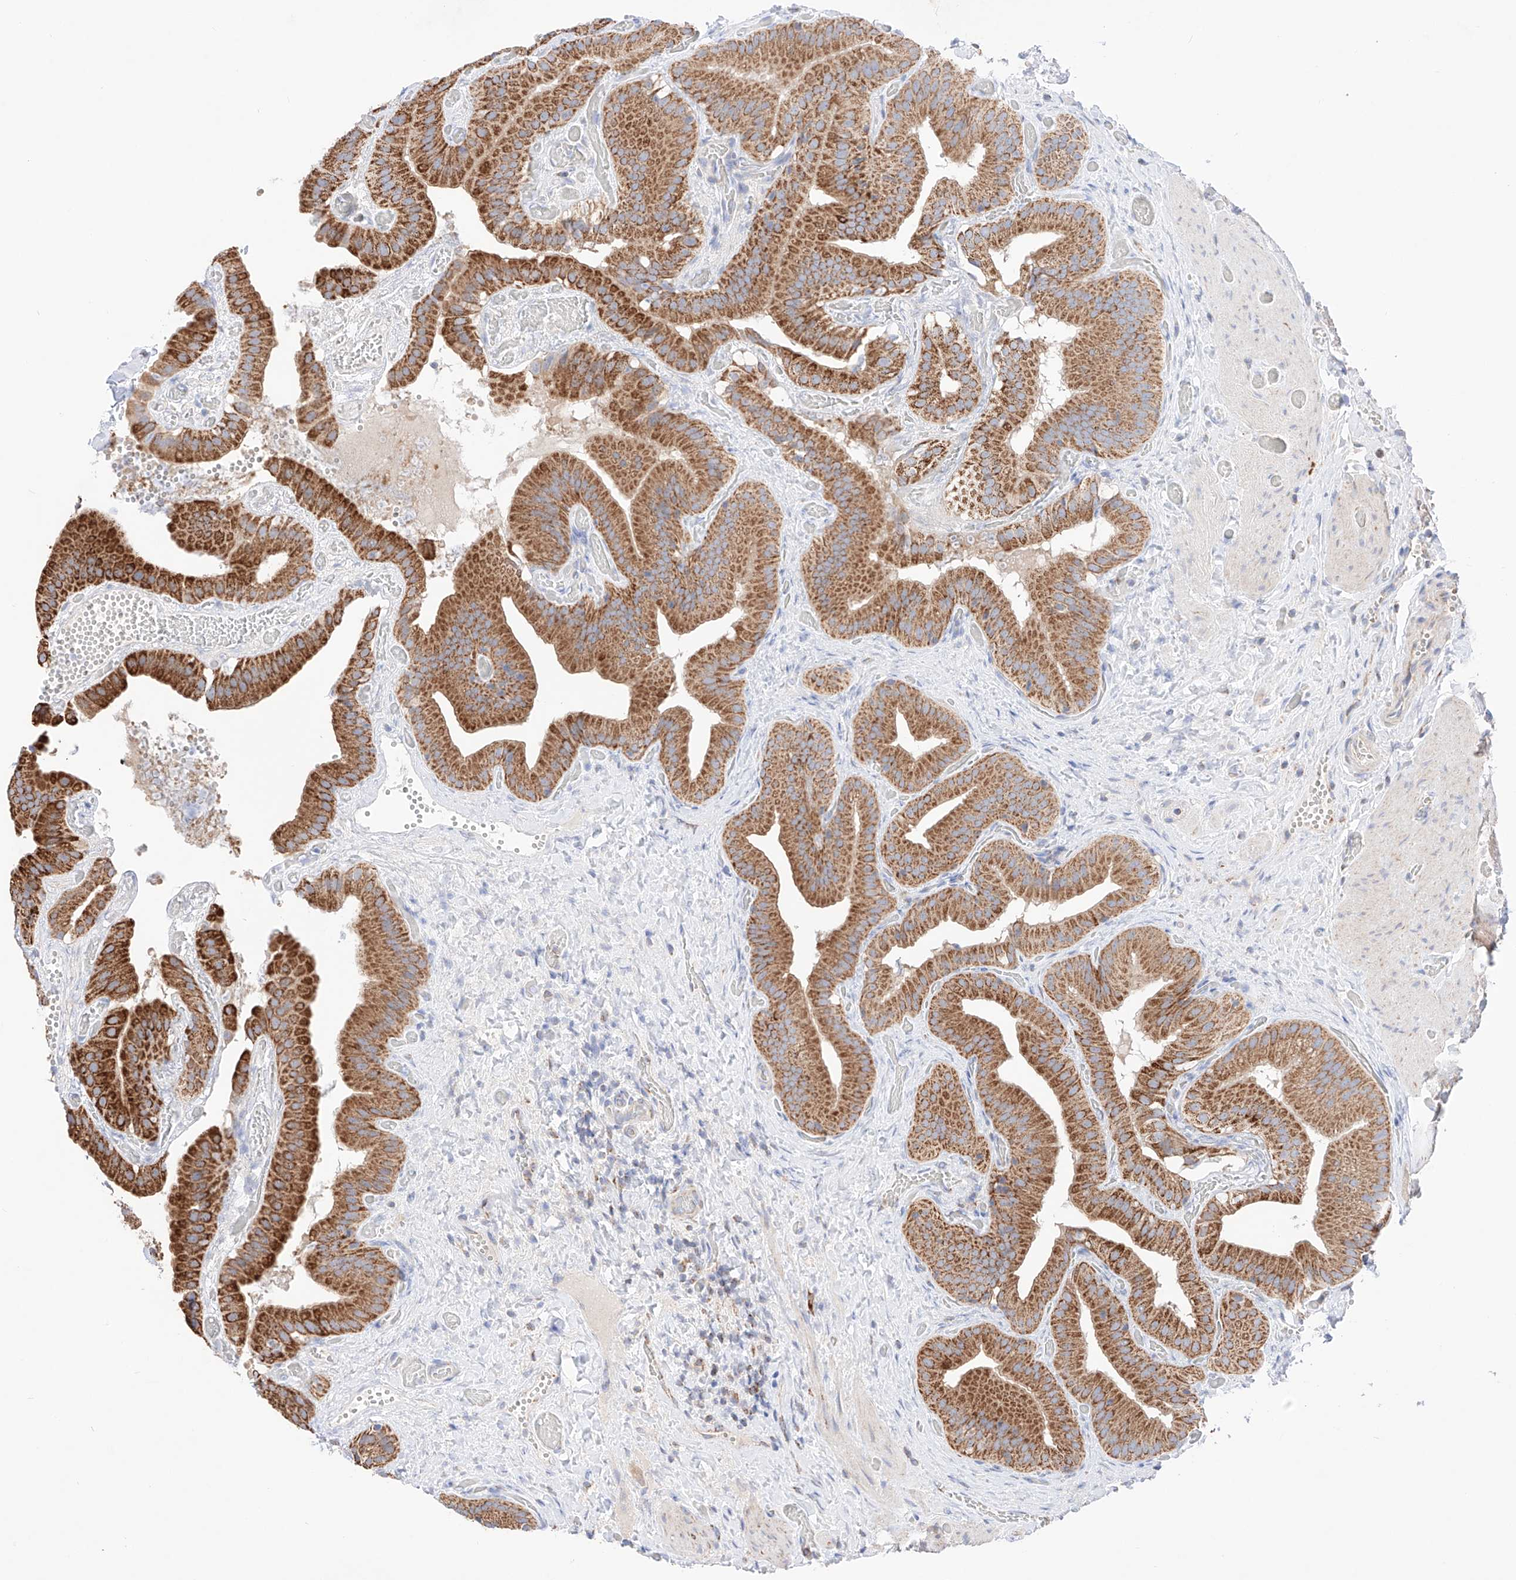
{"staining": {"intensity": "strong", "quantity": ">75%", "location": "cytoplasmic/membranous"}, "tissue": "gallbladder", "cell_type": "Glandular cells", "image_type": "normal", "snomed": [{"axis": "morphology", "description": "Normal tissue, NOS"}, {"axis": "topography", "description": "Gallbladder"}], "caption": "Immunohistochemistry of benign gallbladder displays high levels of strong cytoplasmic/membranous positivity in about >75% of glandular cells. (Stains: DAB (3,3'-diaminobenzidine) in brown, nuclei in blue, Microscopy: brightfield microscopy at high magnification).", "gene": "KTI12", "patient": {"sex": "female", "age": 64}}